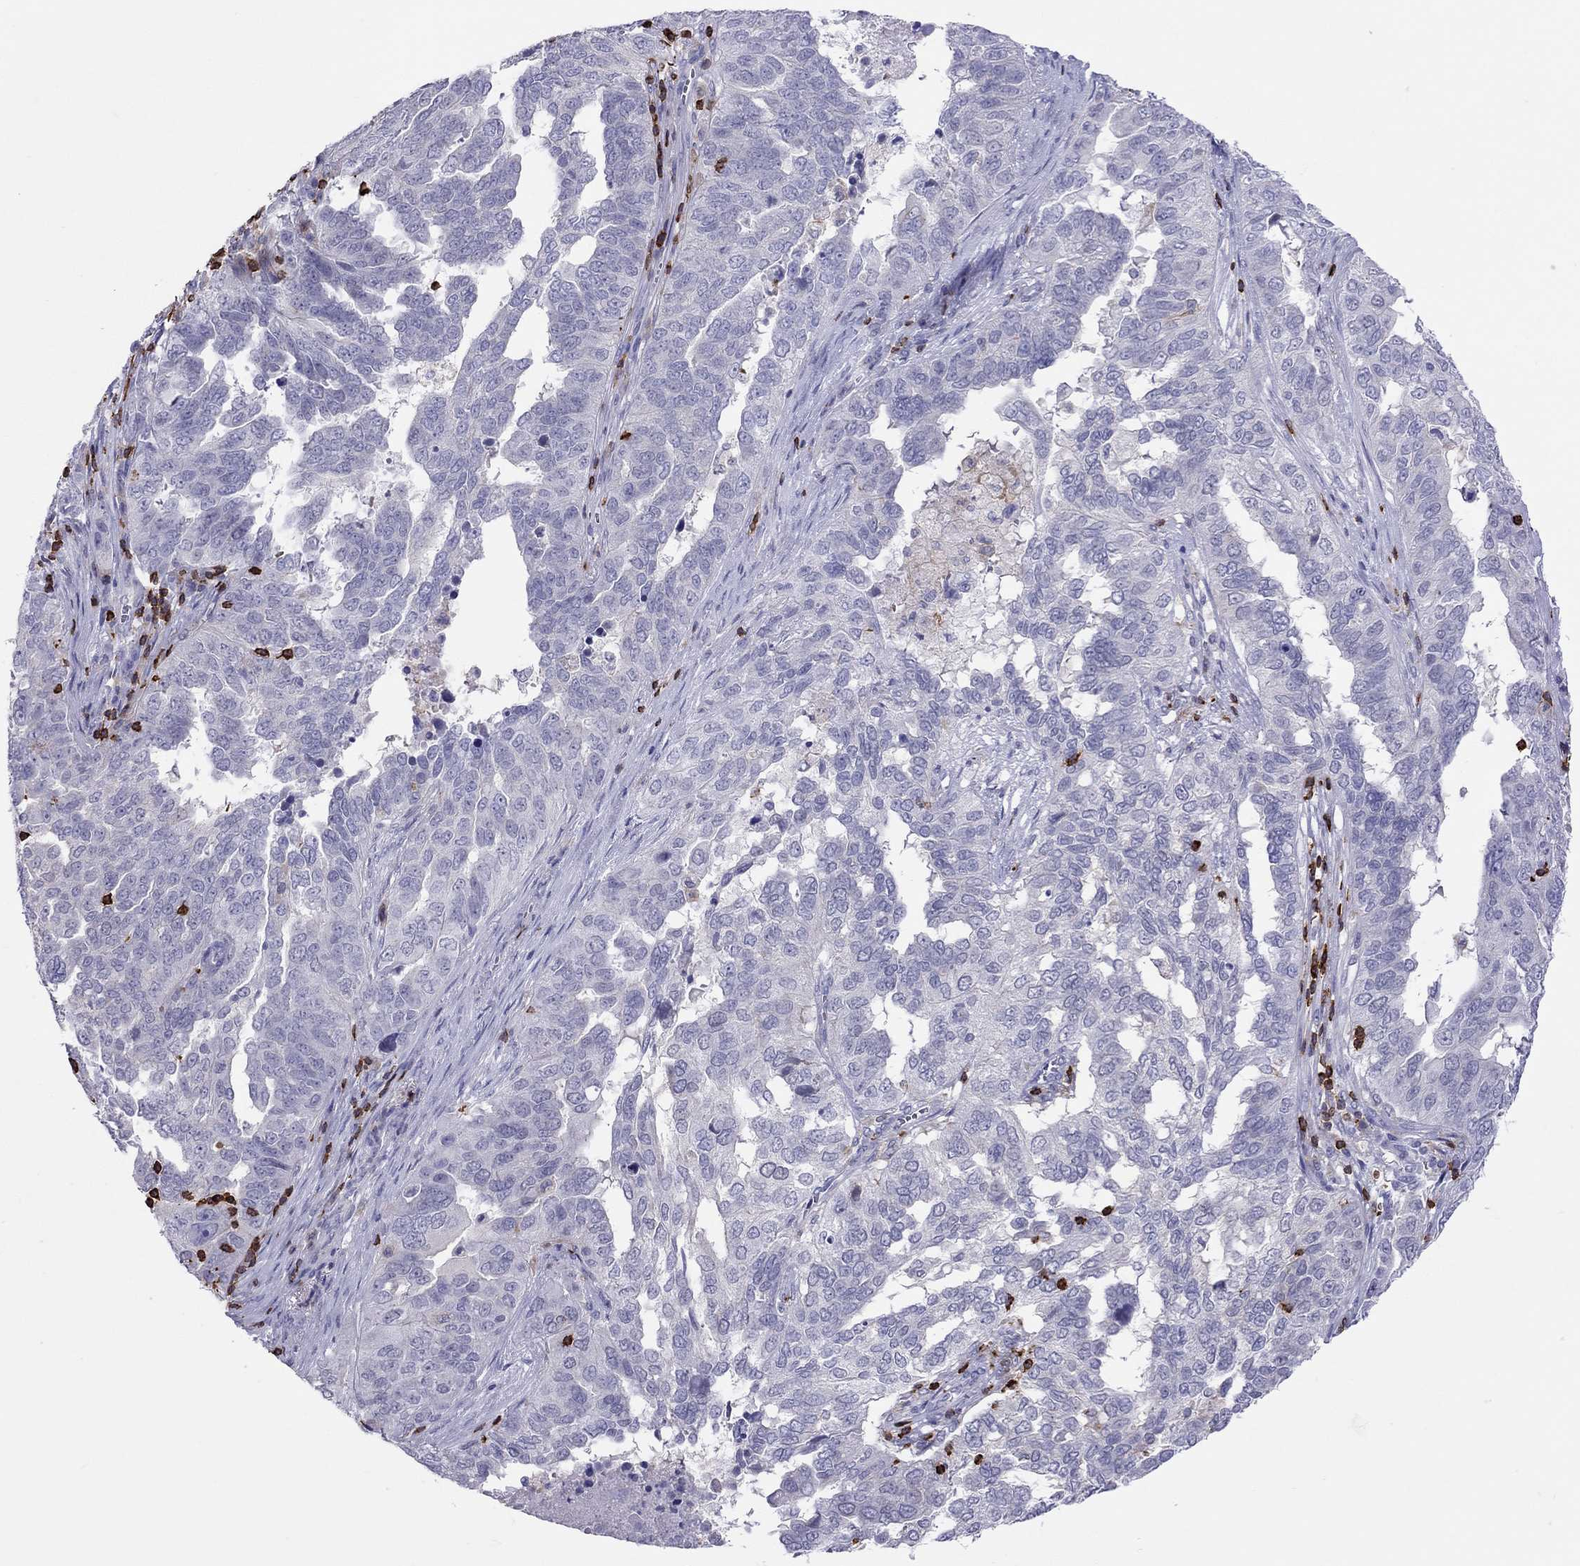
{"staining": {"intensity": "negative", "quantity": "none", "location": "none"}, "tissue": "ovarian cancer", "cell_type": "Tumor cells", "image_type": "cancer", "snomed": [{"axis": "morphology", "description": "Carcinoma, endometroid"}, {"axis": "topography", "description": "Soft tissue"}, {"axis": "topography", "description": "Ovary"}], "caption": "IHC image of human ovarian endometroid carcinoma stained for a protein (brown), which displays no positivity in tumor cells.", "gene": "MND1", "patient": {"sex": "female", "age": 52}}